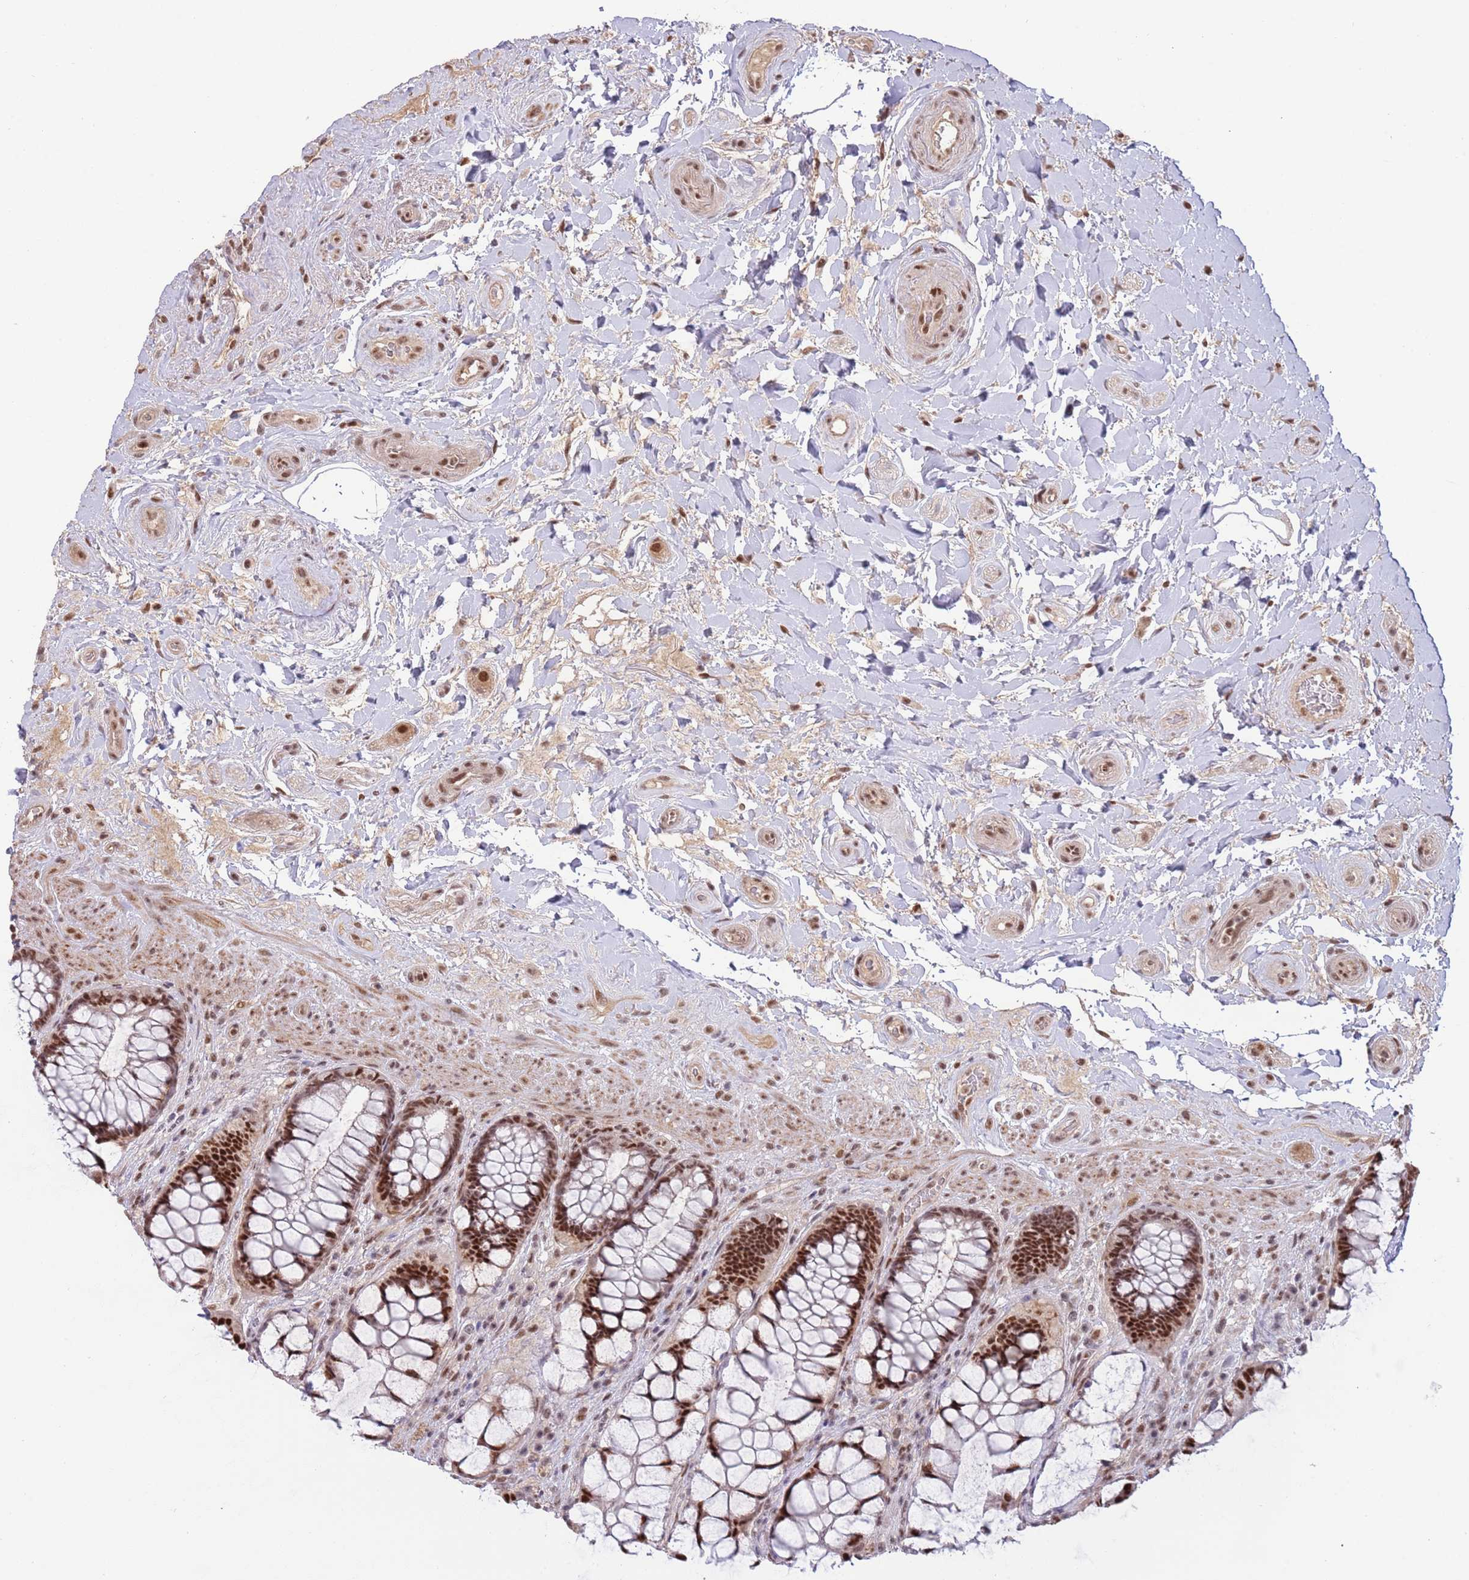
{"staining": {"intensity": "strong", "quantity": ">75%", "location": "nuclear"}, "tissue": "rectum", "cell_type": "Glandular cells", "image_type": "normal", "snomed": [{"axis": "morphology", "description": "Normal tissue, NOS"}, {"axis": "topography", "description": "Rectum"}], "caption": "Immunohistochemical staining of unremarkable human rectum exhibits high levels of strong nuclear staining in about >75% of glandular cells.", "gene": "ZBTB7A", "patient": {"sex": "female", "age": 58}}